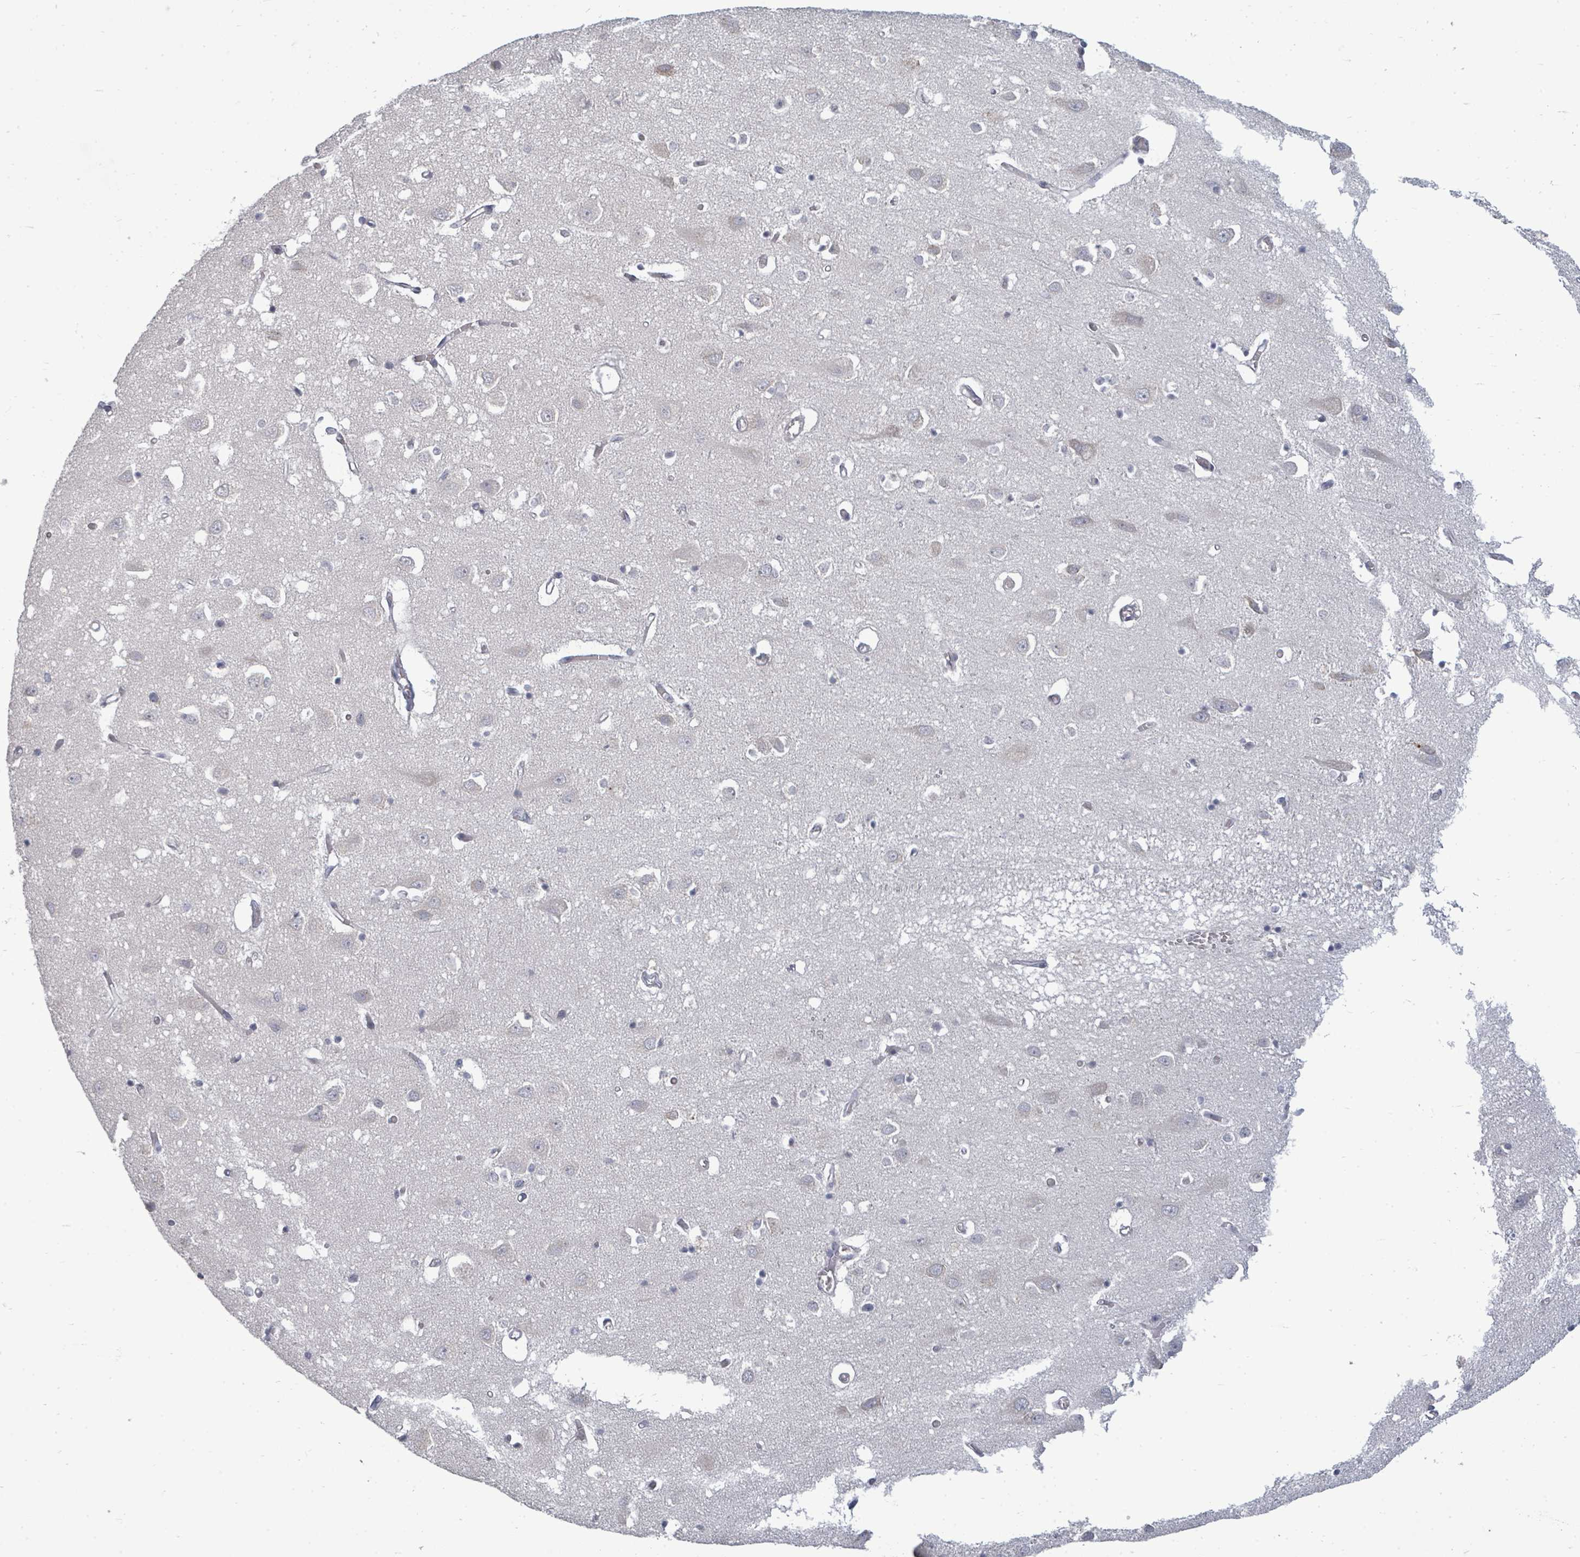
{"staining": {"intensity": "negative", "quantity": "none", "location": "none"}, "tissue": "cerebral cortex", "cell_type": "Endothelial cells", "image_type": "normal", "snomed": [{"axis": "morphology", "description": "Normal tissue, NOS"}, {"axis": "topography", "description": "Cerebral cortex"}], "caption": "IHC photomicrograph of normal cerebral cortex: cerebral cortex stained with DAB (3,3'-diaminobenzidine) reveals no significant protein expression in endothelial cells.", "gene": "PTPN20", "patient": {"sex": "male", "age": 70}}